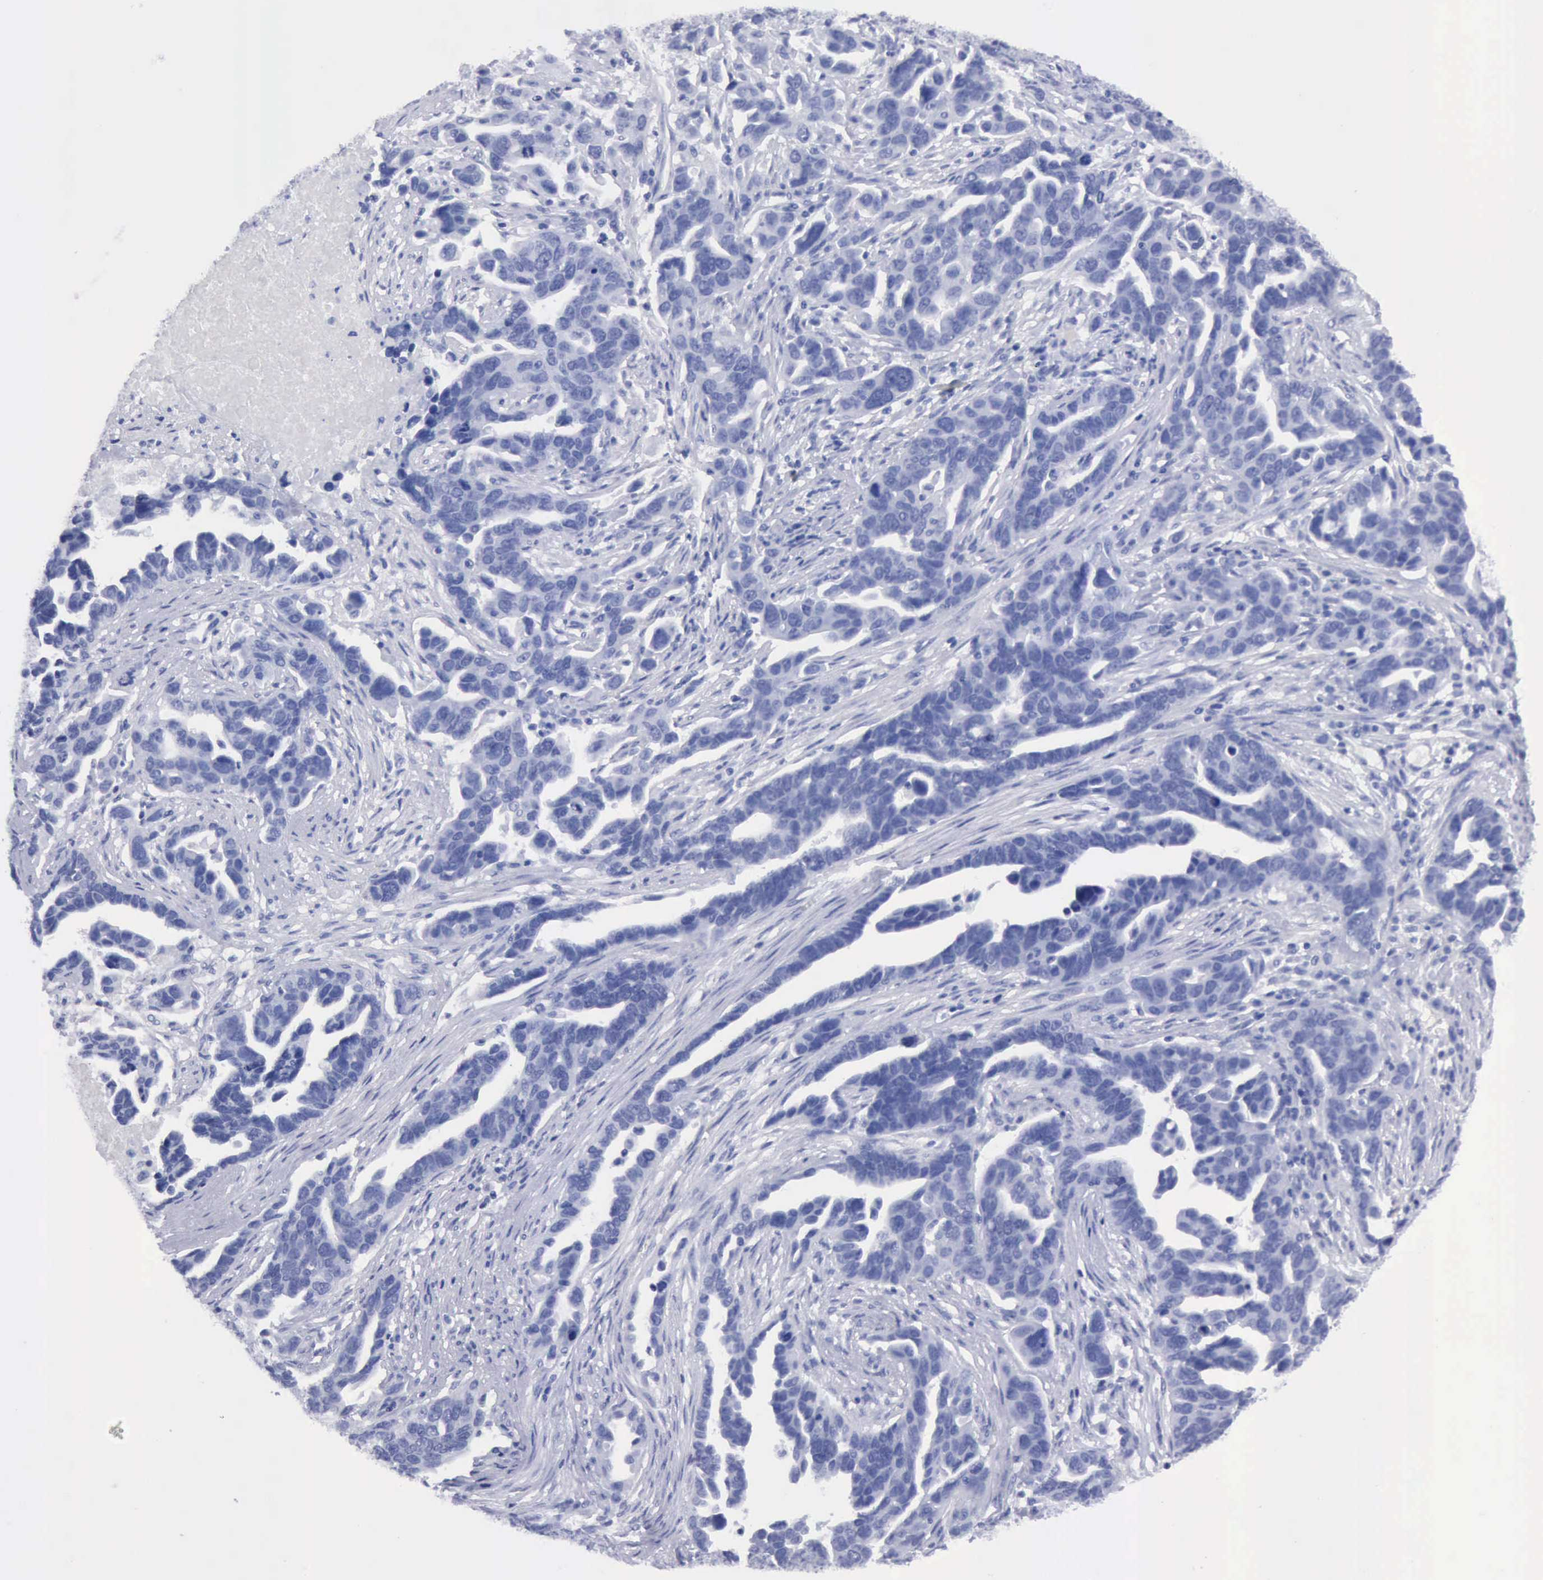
{"staining": {"intensity": "negative", "quantity": "none", "location": "none"}, "tissue": "ovarian cancer", "cell_type": "Tumor cells", "image_type": "cancer", "snomed": [{"axis": "morphology", "description": "Cystadenocarcinoma, serous, NOS"}, {"axis": "topography", "description": "Ovary"}], "caption": "Immunohistochemistry (IHC) of human serous cystadenocarcinoma (ovarian) shows no staining in tumor cells.", "gene": "CYP19A1", "patient": {"sex": "female", "age": 54}}